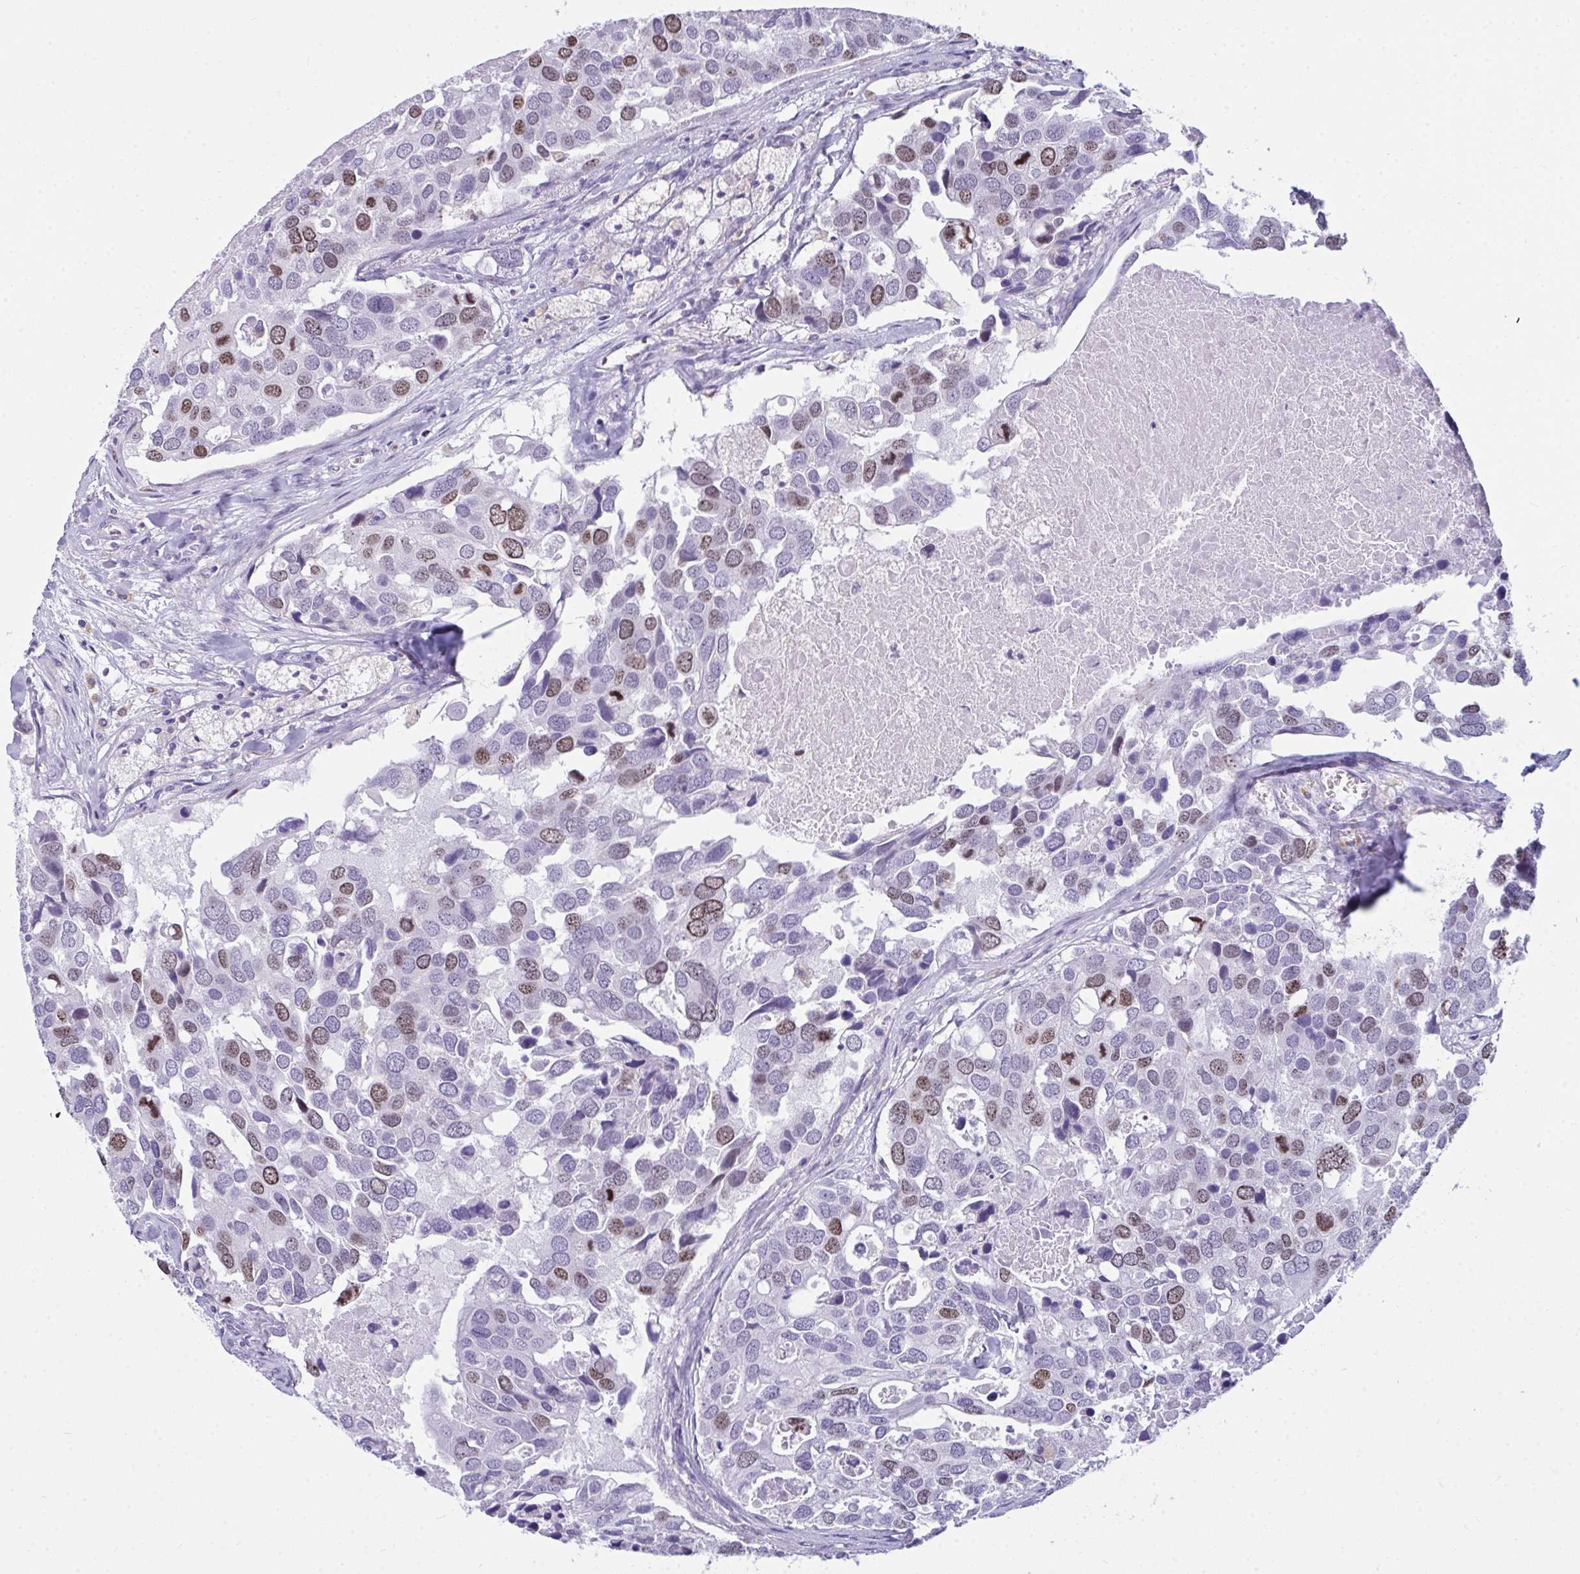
{"staining": {"intensity": "moderate", "quantity": "25%-75%", "location": "nuclear"}, "tissue": "breast cancer", "cell_type": "Tumor cells", "image_type": "cancer", "snomed": [{"axis": "morphology", "description": "Duct carcinoma"}, {"axis": "topography", "description": "Breast"}], "caption": "This photomicrograph demonstrates breast cancer (infiltrating ductal carcinoma) stained with IHC to label a protein in brown. The nuclear of tumor cells show moderate positivity for the protein. Nuclei are counter-stained blue.", "gene": "SUZ12", "patient": {"sex": "female", "age": 83}}